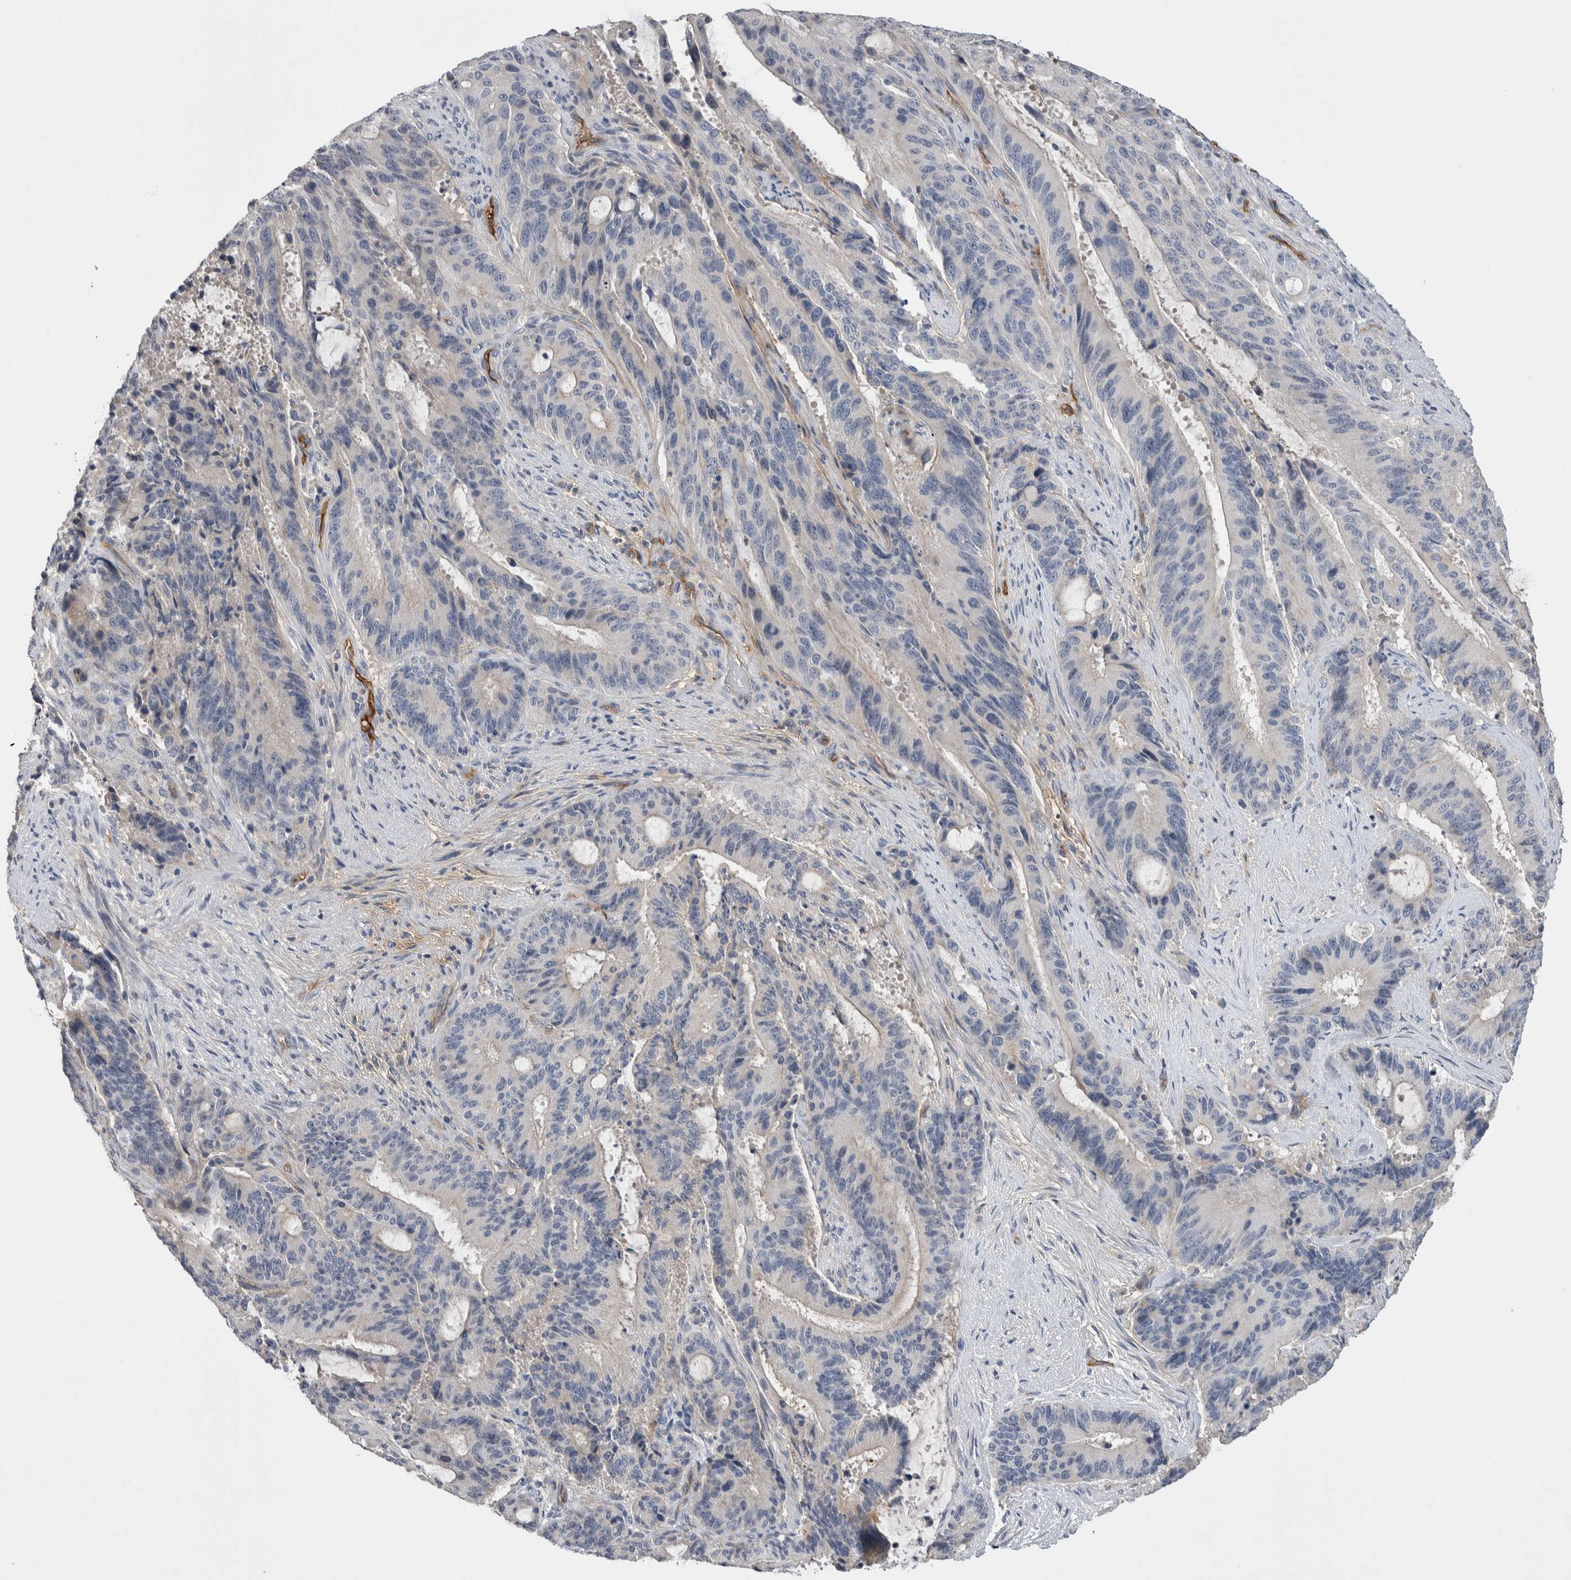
{"staining": {"intensity": "negative", "quantity": "none", "location": "none"}, "tissue": "liver cancer", "cell_type": "Tumor cells", "image_type": "cancer", "snomed": [{"axis": "morphology", "description": "Normal tissue, NOS"}, {"axis": "morphology", "description": "Cholangiocarcinoma"}, {"axis": "topography", "description": "Liver"}, {"axis": "topography", "description": "Peripheral nerve tissue"}], "caption": "The photomicrograph displays no significant staining in tumor cells of liver cholangiocarcinoma.", "gene": "CEP131", "patient": {"sex": "female", "age": 73}}